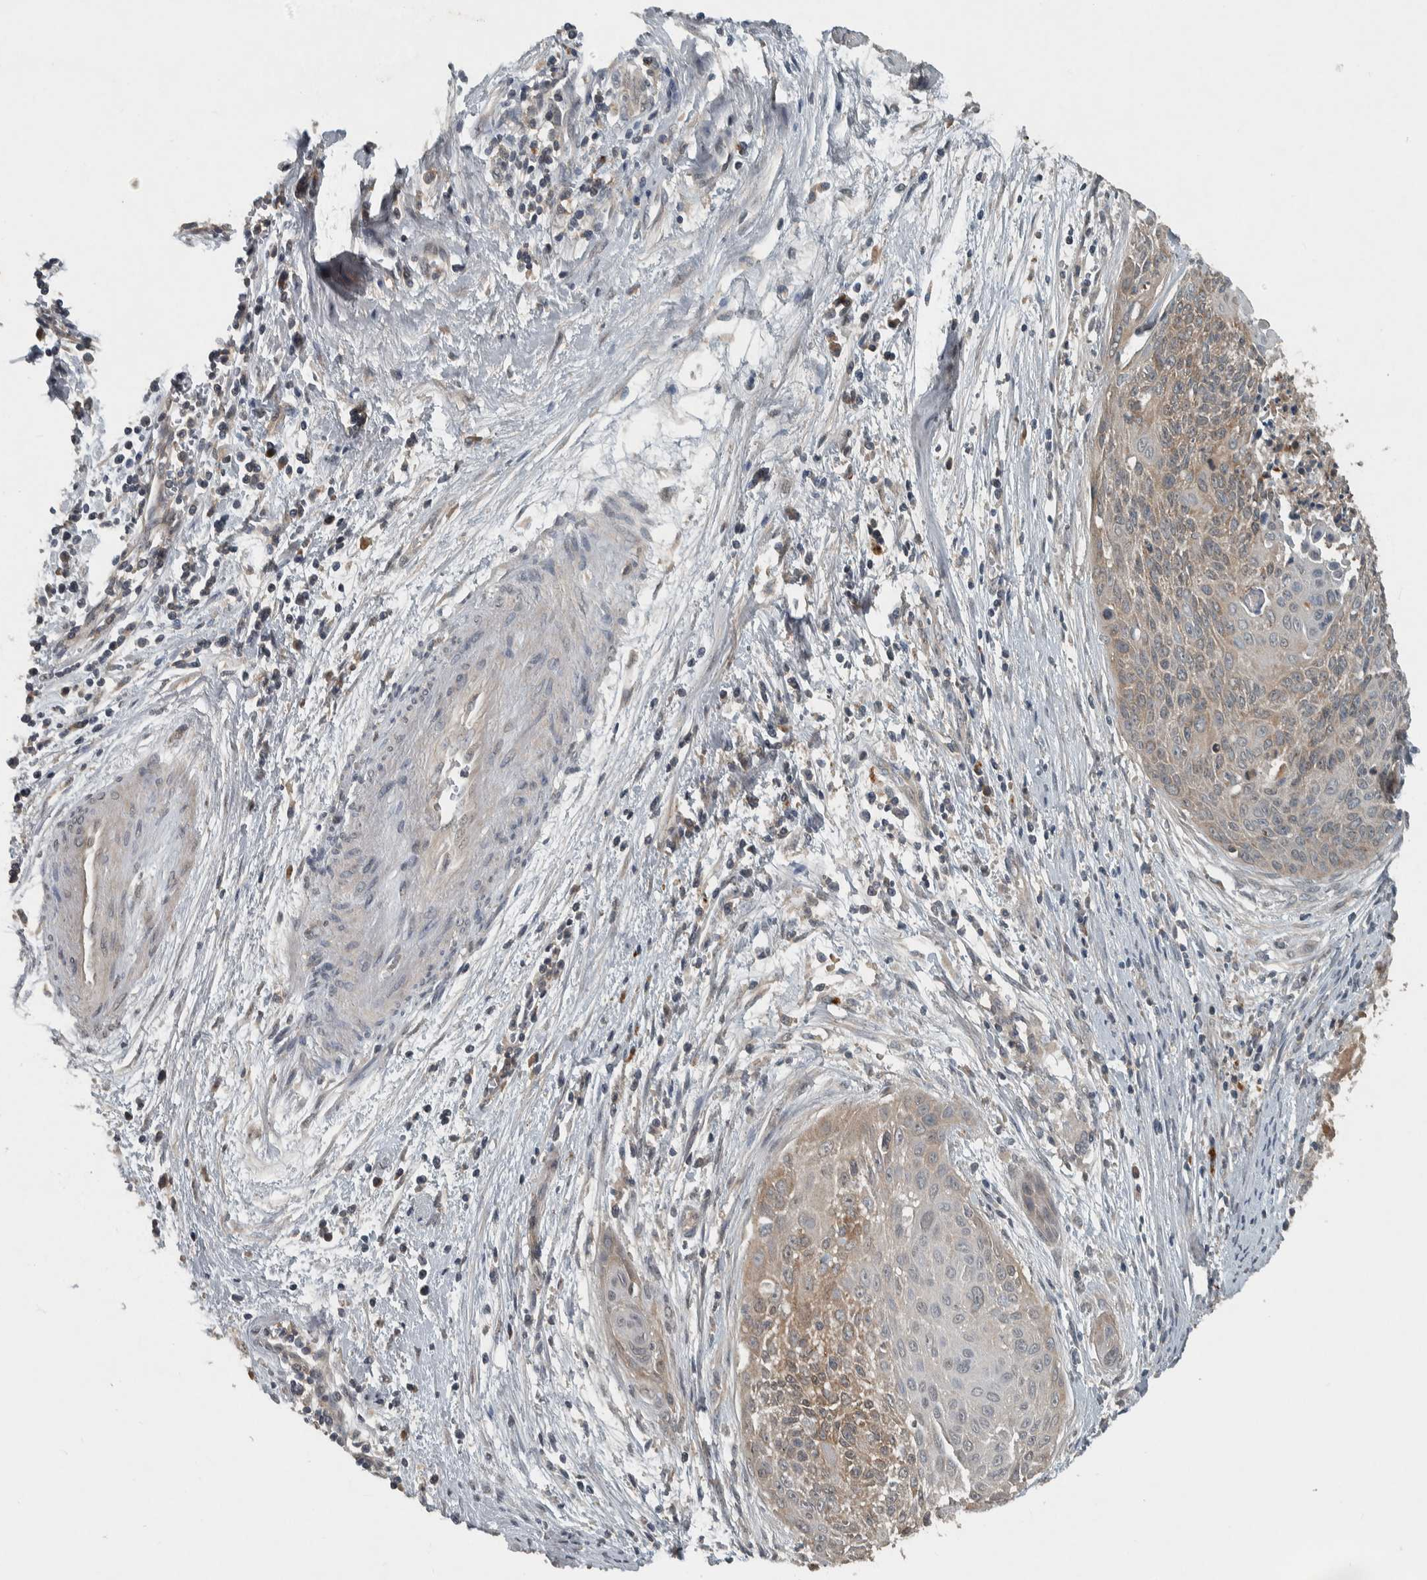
{"staining": {"intensity": "weak", "quantity": "25%-75%", "location": "cytoplasmic/membranous"}, "tissue": "cervical cancer", "cell_type": "Tumor cells", "image_type": "cancer", "snomed": [{"axis": "morphology", "description": "Squamous cell carcinoma, NOS"}, {"axis": "topography", "description": "Cervix"}], "caption": "Squamous cell carcinoma (cervical) stained for a protein (brown) demonstrates weak cytoplasmic/membranous positive expression in about 25%-75% of tumor cells.", "gene": "CLCN2", "patient": {"sex": "female", "age": 55}}